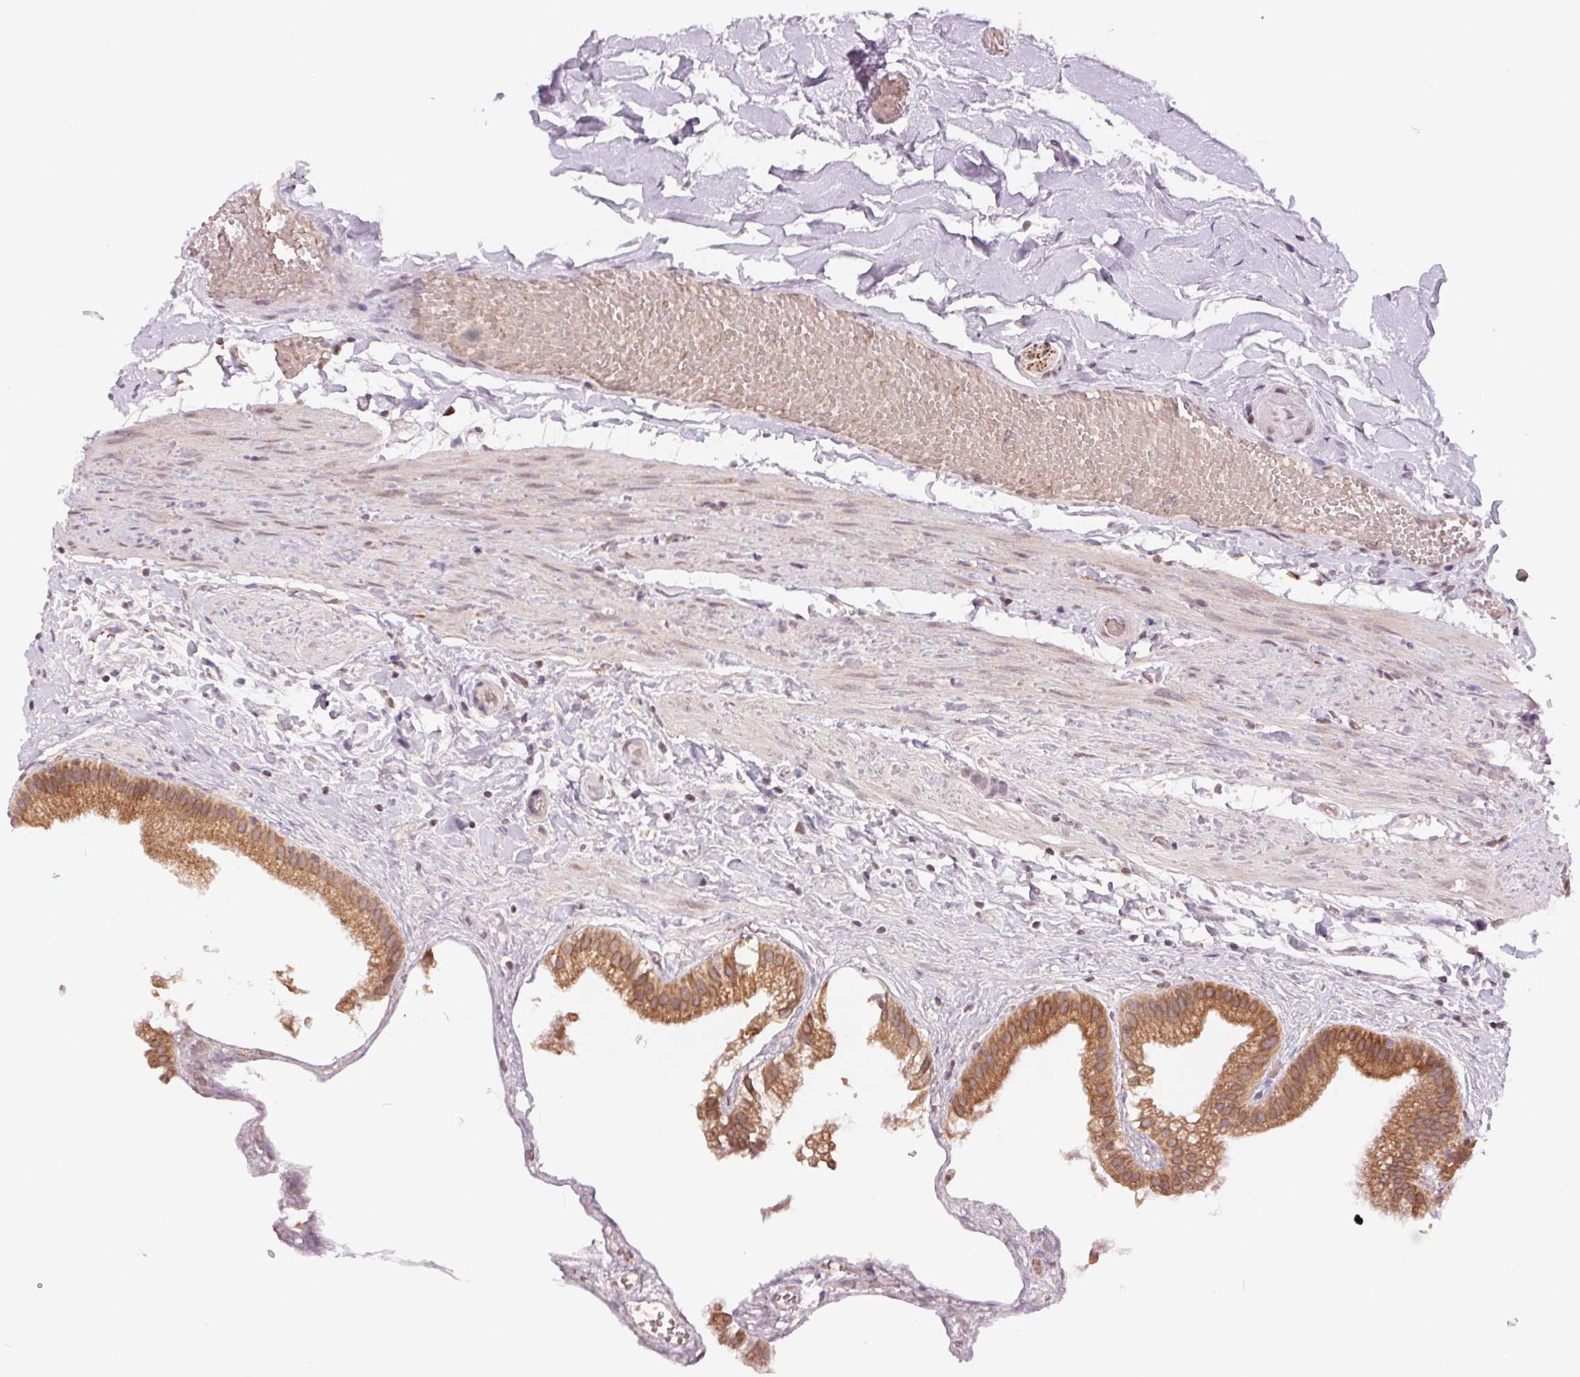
{"staining": {"intensity": "moderate", "quantity": ">75%", "location": "cytoplasmic/membranous"}, "tissue": "gallbladder", "cell_type": "Glandular cells", "image_type": "normal", "snomed": [{"axis": "morphology", "description": "Normal tissue, NOS"}, {"axis": "topography", "description": "Gallbladder"}], "caption": "This is a micrograph of IHC staining of unremarkable gallbladder, which shows moderate staining in the cytoplasmic/membranous of glandular cells.", "gene": "TECR", "patient": {"sex": "female", "age": 63}}